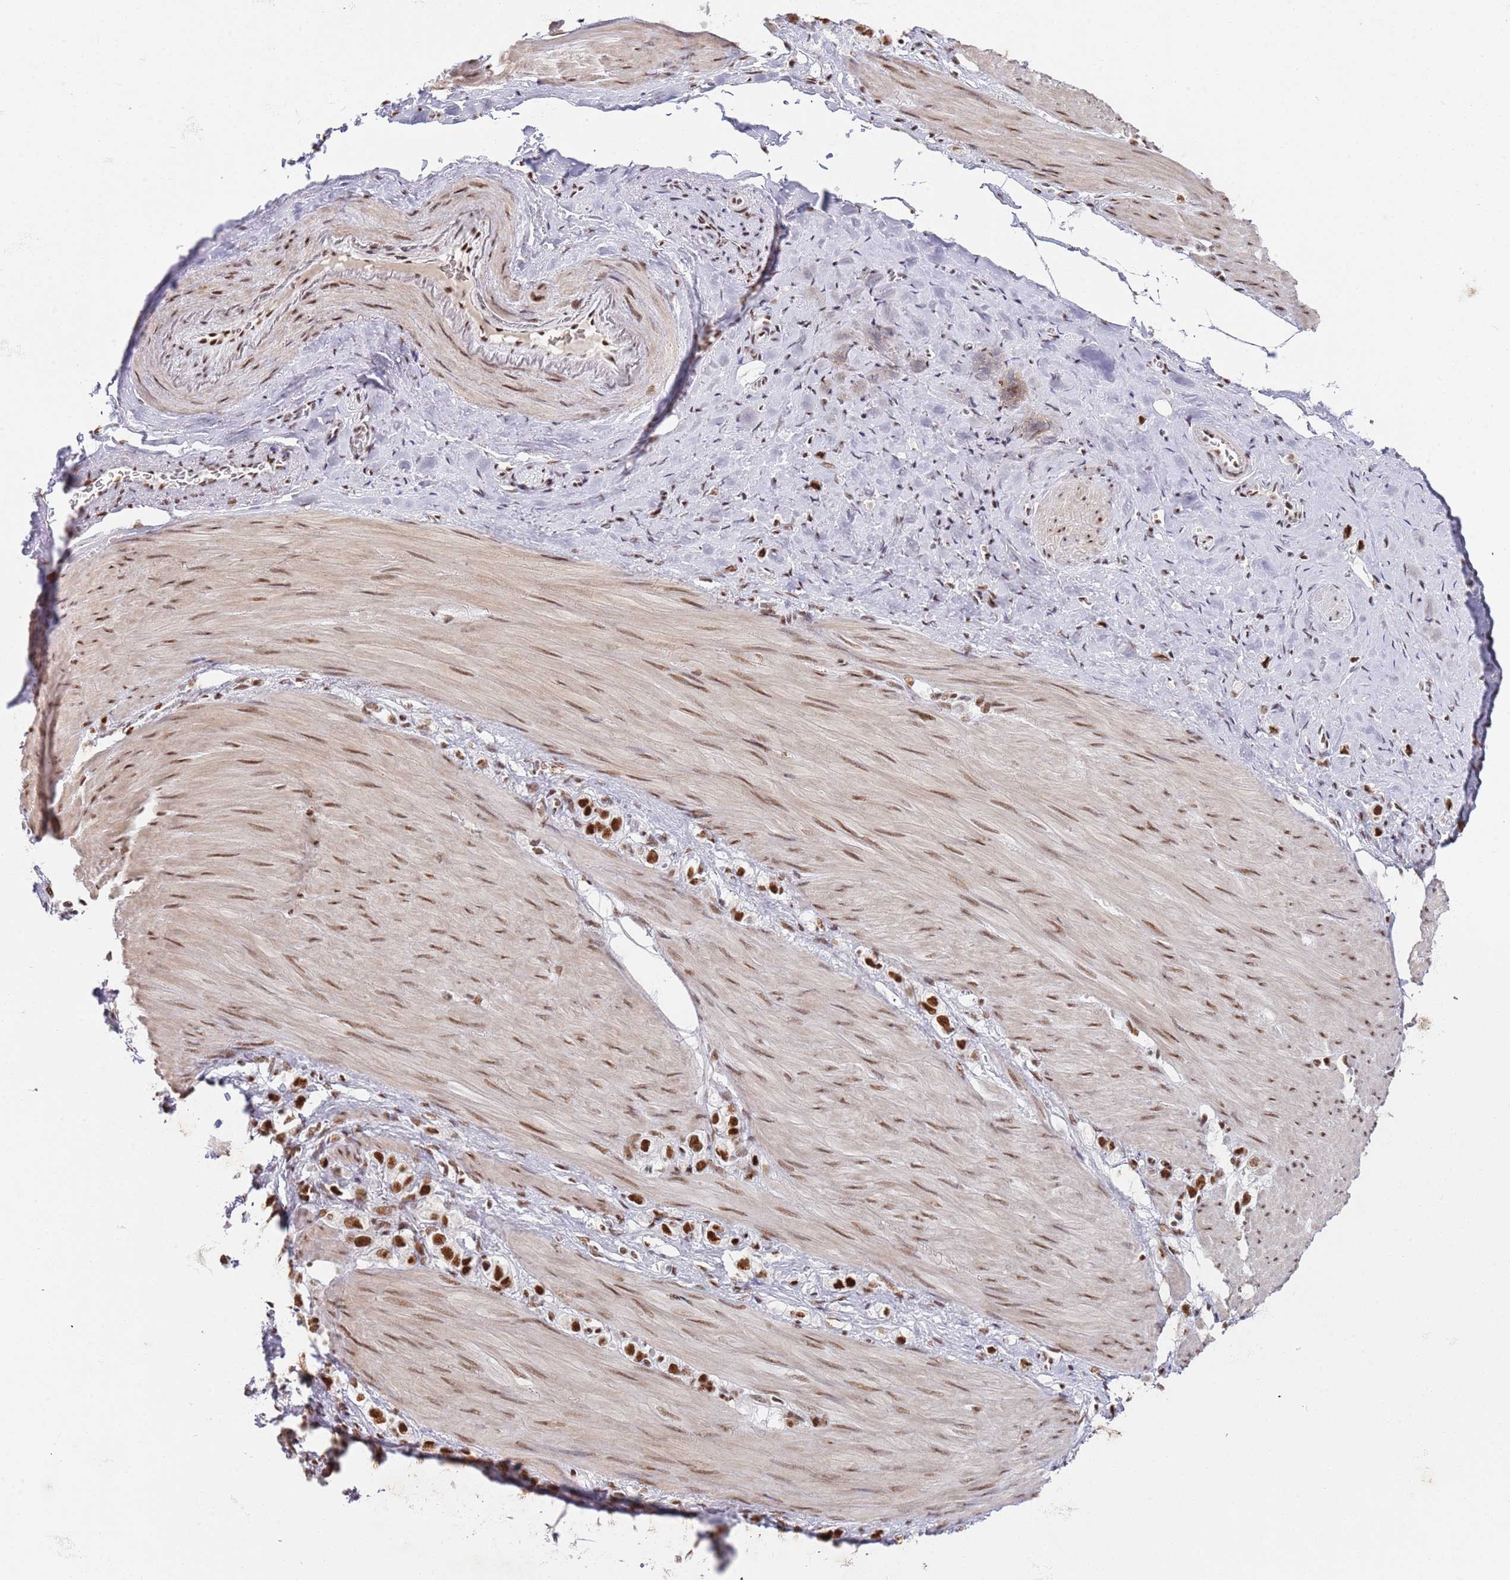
{"staining": {"intensity": "strong", "quantity": ">75%", "location": "nuclear"}, "tissue": "stomach cancer", "cell_type": "Tumor cells", "image_type": "cancer", "snomed": [{"axis": "morphology", "description": "Adenocarcinoma, NOS"}, {"axis": "topography", "description": "Stomach"}], "caption": "A brown stain labels strong nuclear positivity of a protein in human stomach cancer tumor cells. (Brightfield microscopy of DAB IHC at high magnification).", "gene": "AKAP8L", "patient": {"sex": "female", "age": 65}}